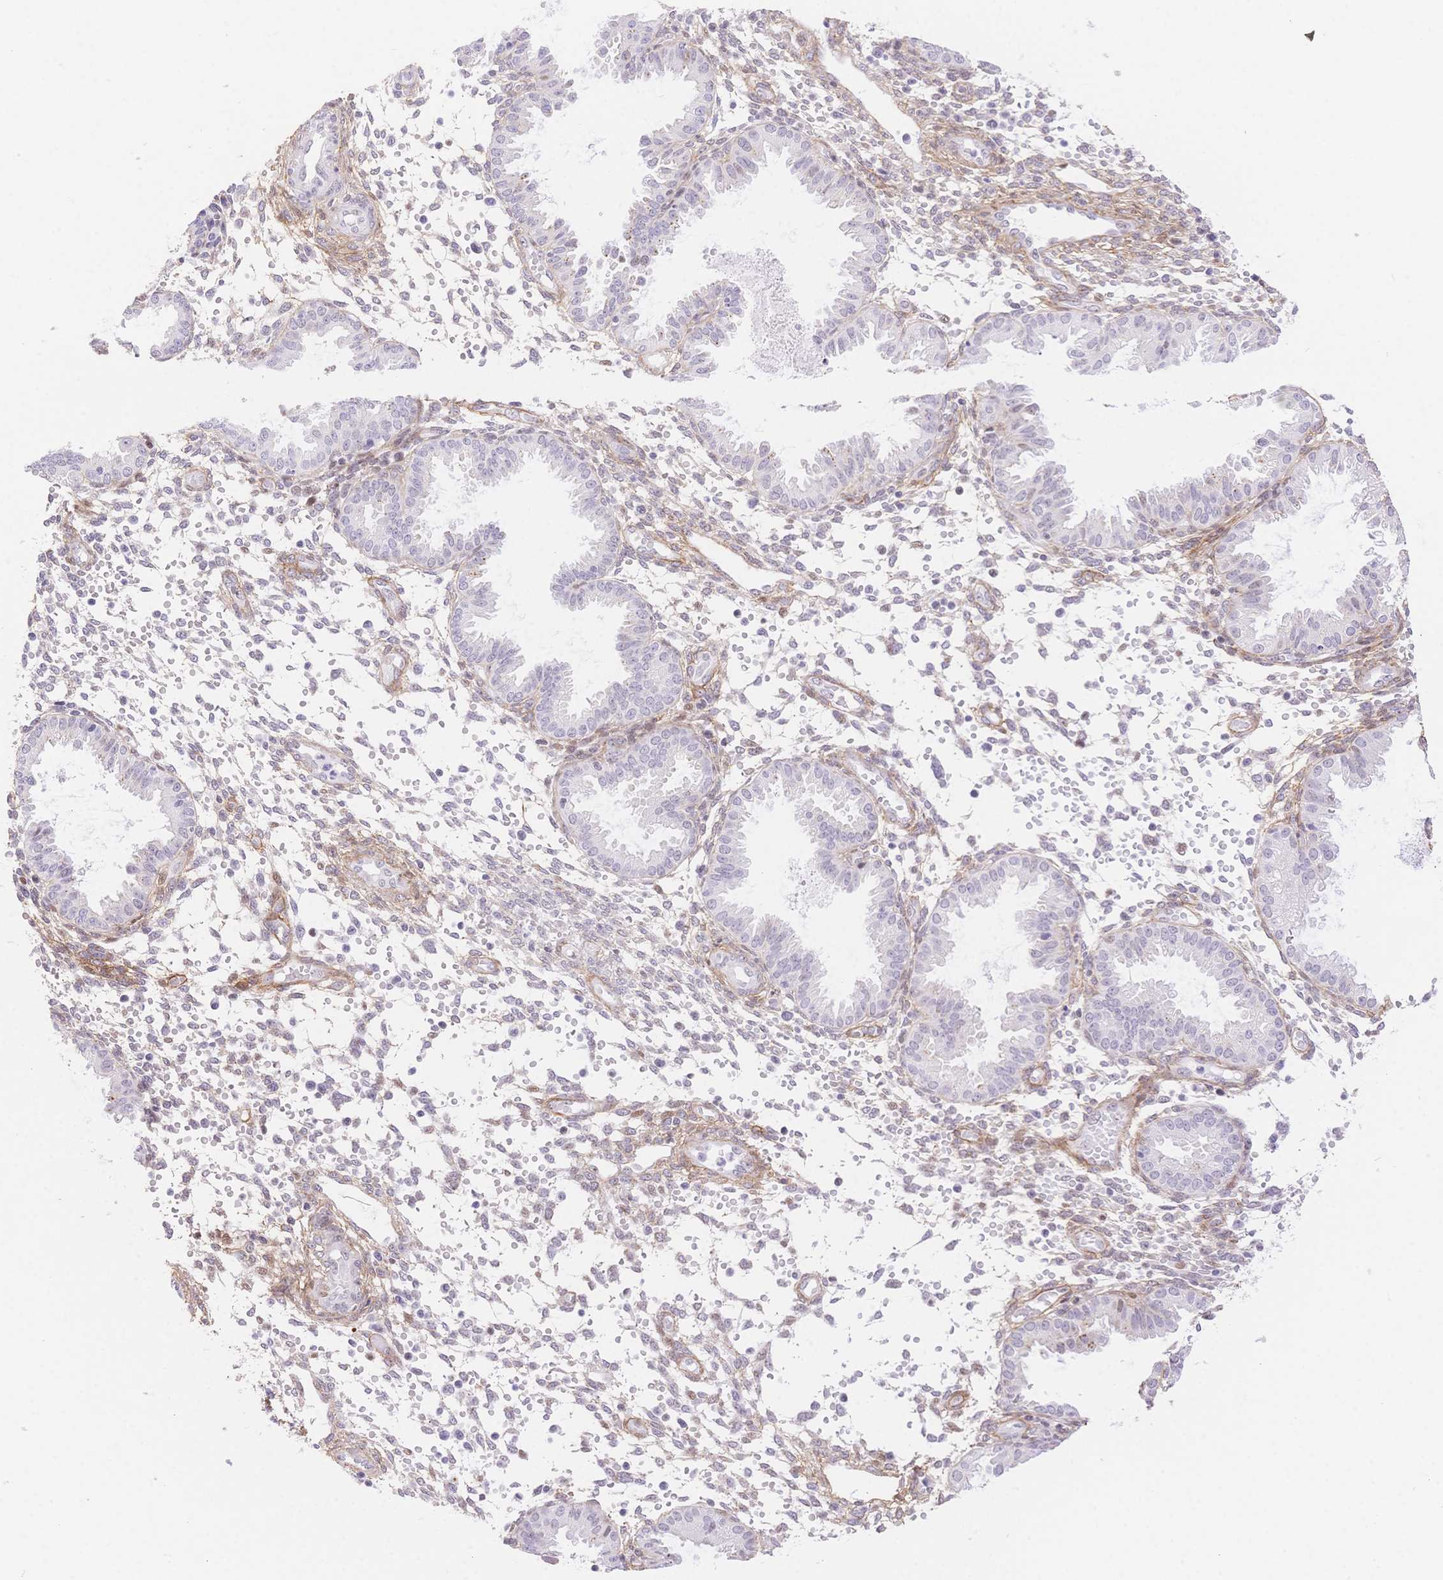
{"staining": {"intensity": "negative", "quantity": "none", "location": "none"}, "tissue": "endometrium", "cell_type": "Cells in endometrial stroma", "image_type": "normal", "snomed": [{"axis": "morphology", "description": "Normal tissue, NOS"}, {"axis": "topography", "description": "Endometrium"}], "caption": "This is an immunohistochemistry (IHC) histopathology image of benign endometrium. There is no positivity in cells in endometrial stroma.", "gene": "PDZD2", "patient": {"sex": "female", "age": 33}}